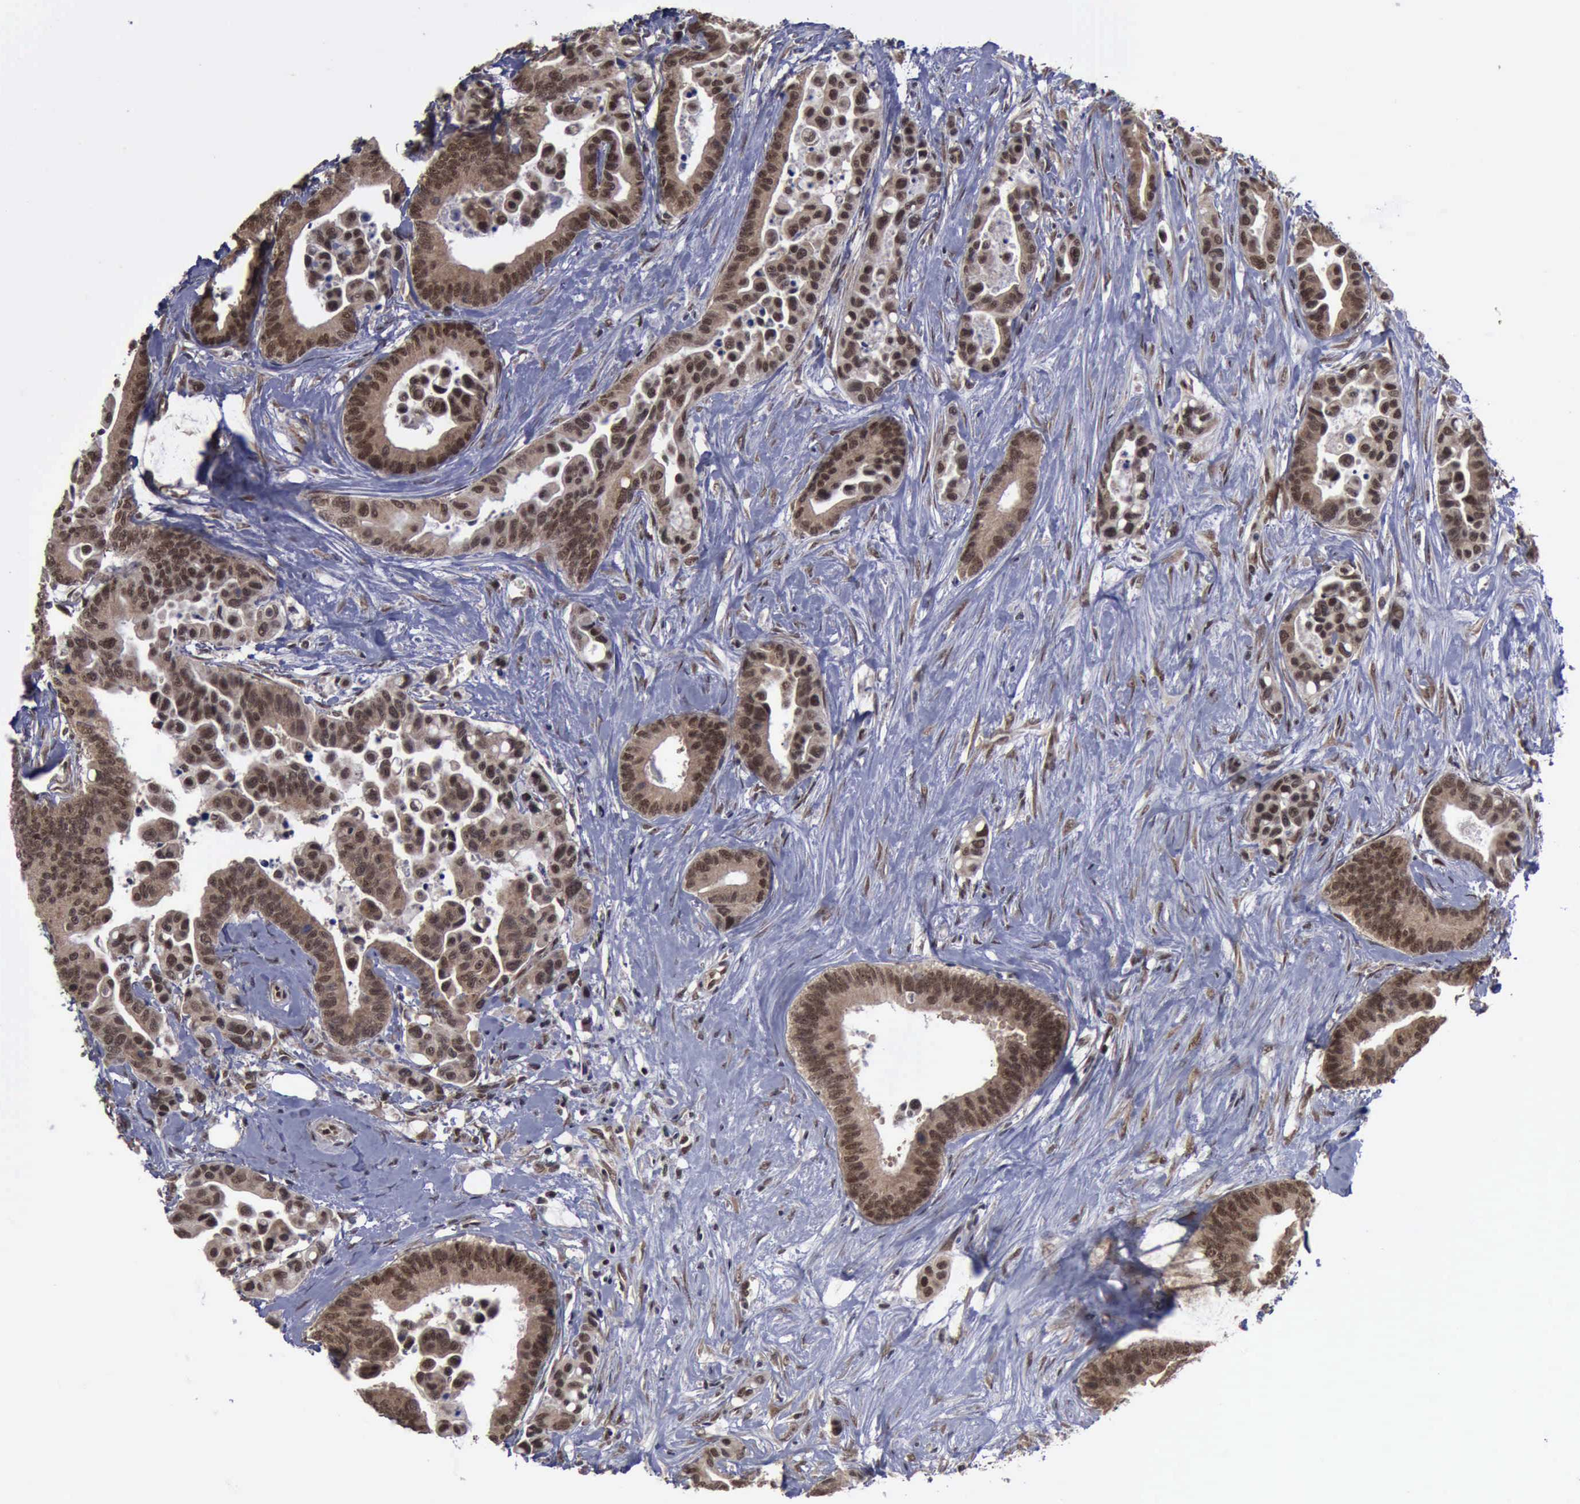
{"staining": {"intensity": "moderate", "quantity": ">75%", "location": "cytoplasmic/membranous,nuclear"}, "tissue": "colorectal cancer", "cell_type": "Tumor cells", "image_type": "cancer", "snomed": [{"axis": "morphology", "description": "Adenocarcinoma, NOS"}, {"axis": "topography", "description": "Colon"}], "caption": "This is a photomicrograph of immunohistochemistry (IHC) staining of colorectal adenocarcinoma, which shows moderate positivity in the cytoplasmic/membranous and nuclear of tumor cells.", "gene": "RTCB", "patient": {"sex": "male", "age": 82}}